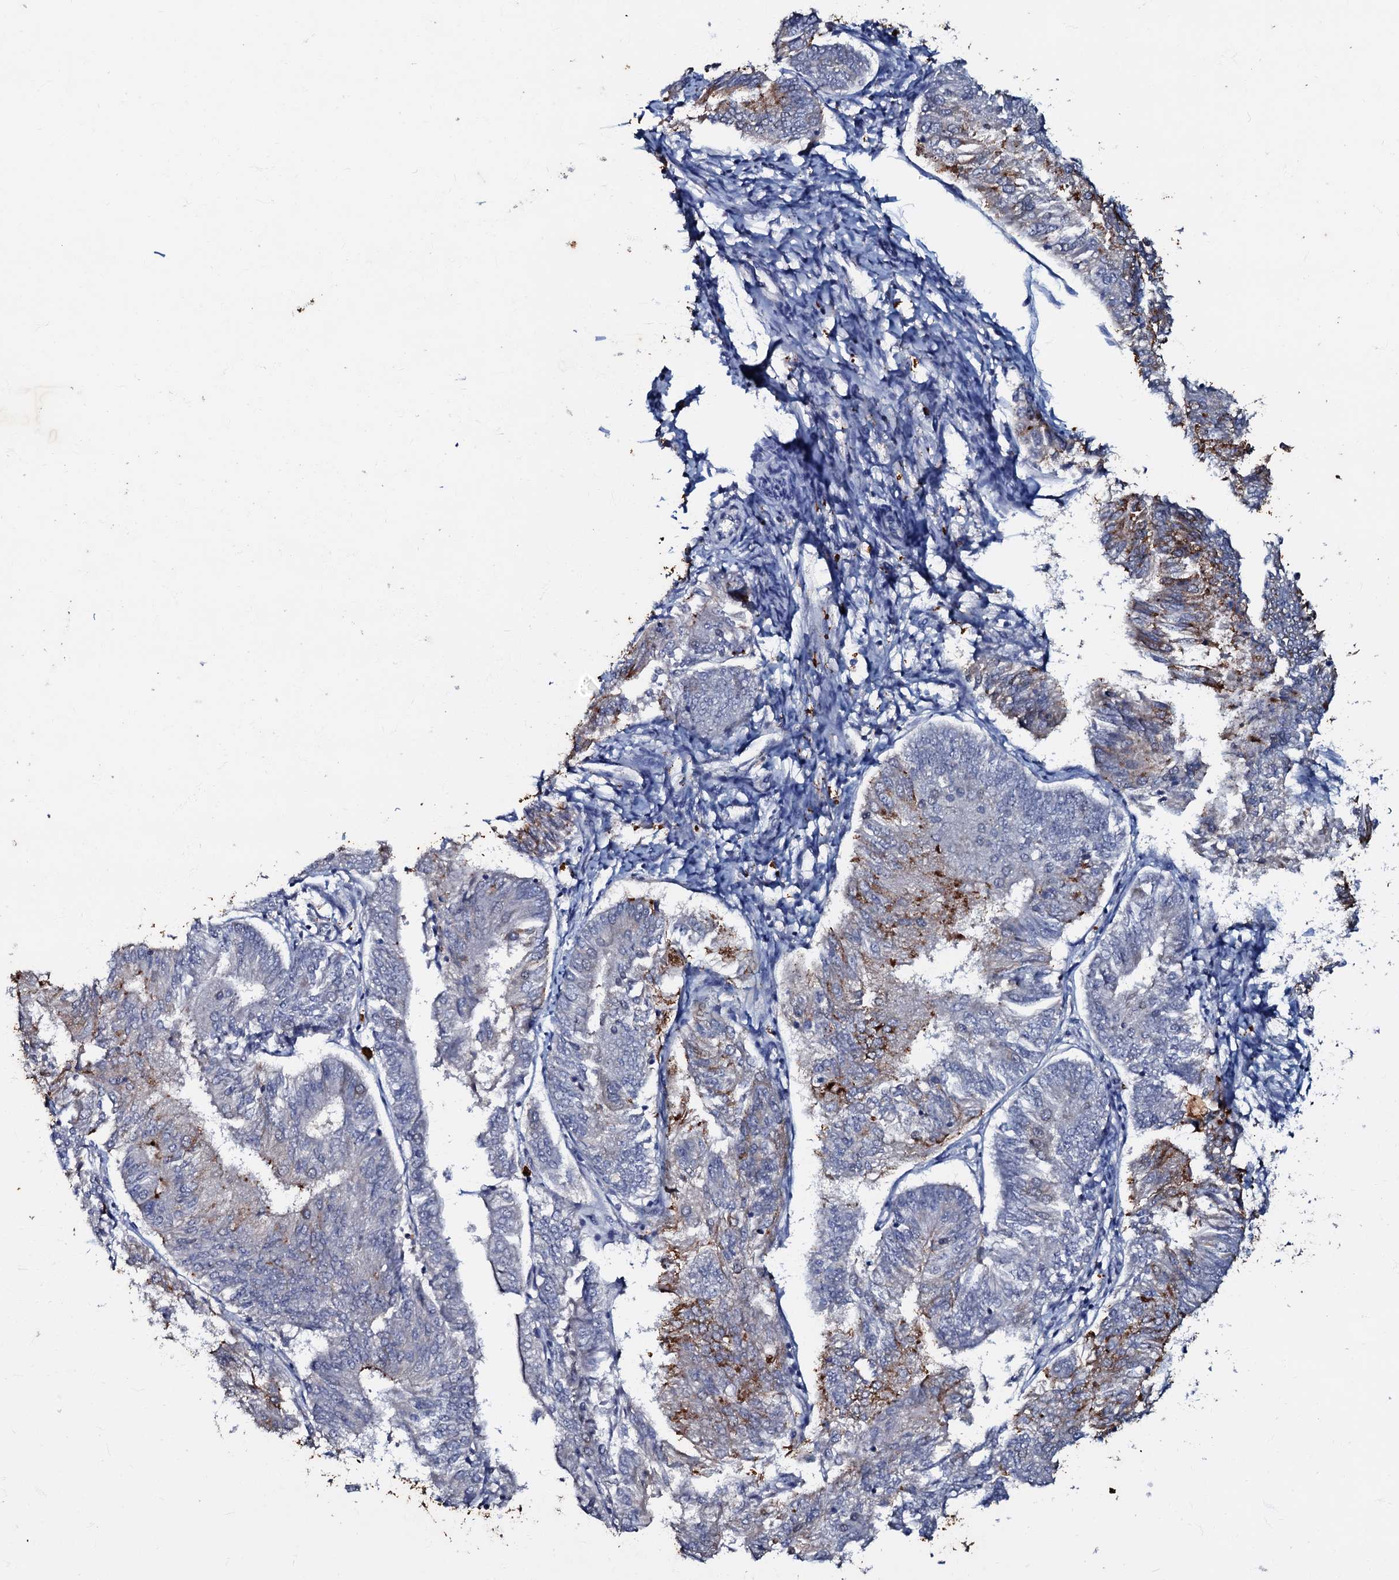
{"staining": {"intensity": "moderate", "quantity": "<25%", "location": "cytoplasmic/membranous"}, "tissue": "endometrial cancer", "cell_type": "Tumor cells", "image_type": "cancer", "snomed": [{"axis": "morphology", "description": "Adenocarcinoma, NOS"}, {"axis": "topography", "description": "Endometrium"}], "caption": "High-magnification brightfield microscopy of adenocarcinoma (endometrial) stained with DAB (brown) and counterstained with hematoxylin (blue). tumor cells exhibit moderate cytoplasmic/membranous positivity is present in about<25% of cells.", "gene": "MANSC4", "patient": {"sex": "female", "age": 58}}